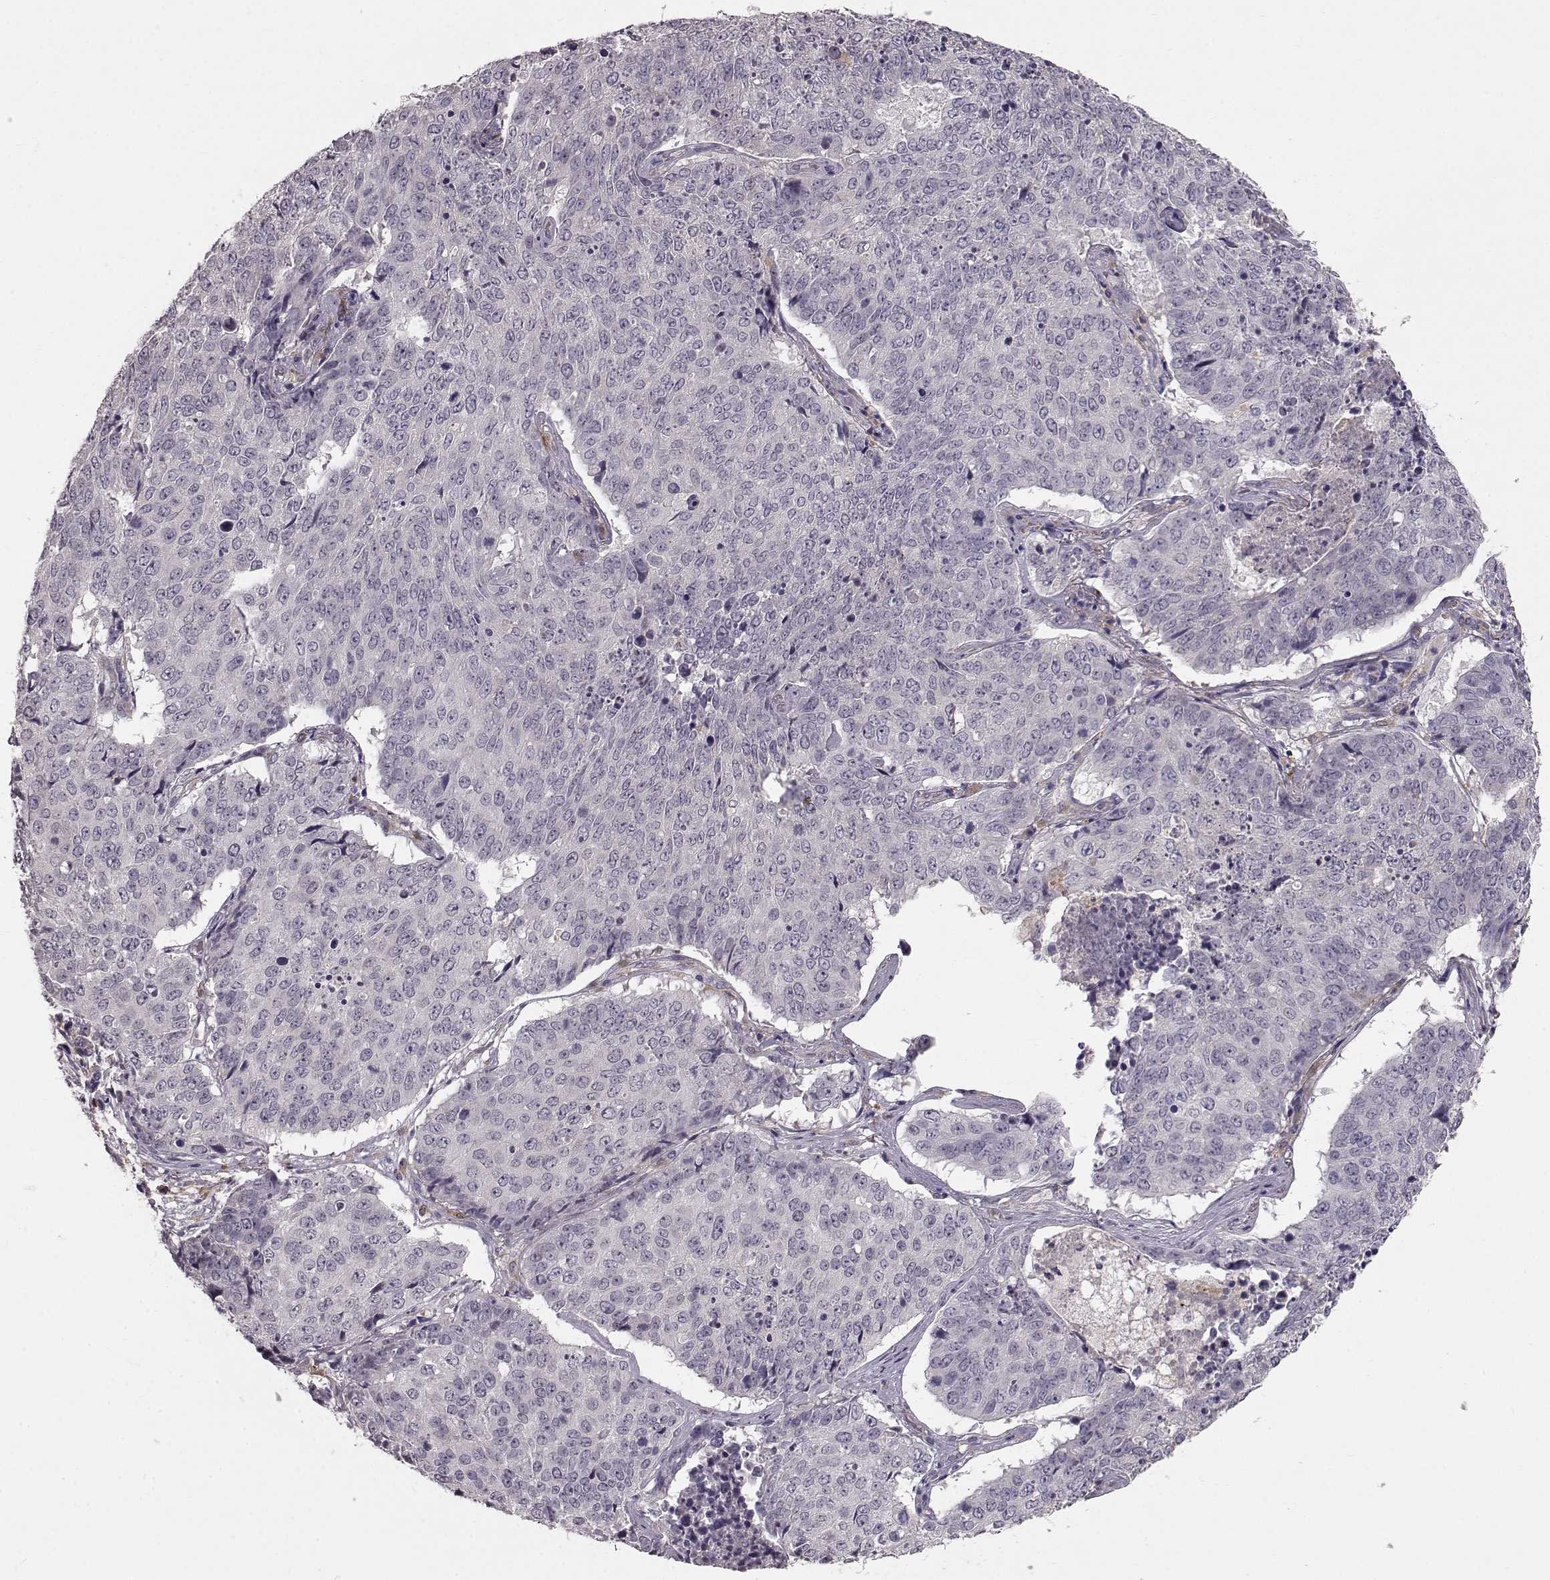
{"staining": {"intensity": "negative", "quantity": "none", "location": "none"}, "tissue": "lung cancer", "cell_type": "Tumor cells", "image_type": "cancer", "snomed": [{"axis": "morphology", "description": "Normal tissue, NOS"}, {"axis": "morphology", "description": "Squamous cell carcinoma, NOS"}, {"axis": "topography", "description": "Bronchus"}, {"axis": "topography", "description": "Lung"}], "caption": "Tumor cells are negative for brown protein staining in squamous cell carcinoma (lung).", "gene": "CCNF", "patient": {"sex": "male", "age": 64}}